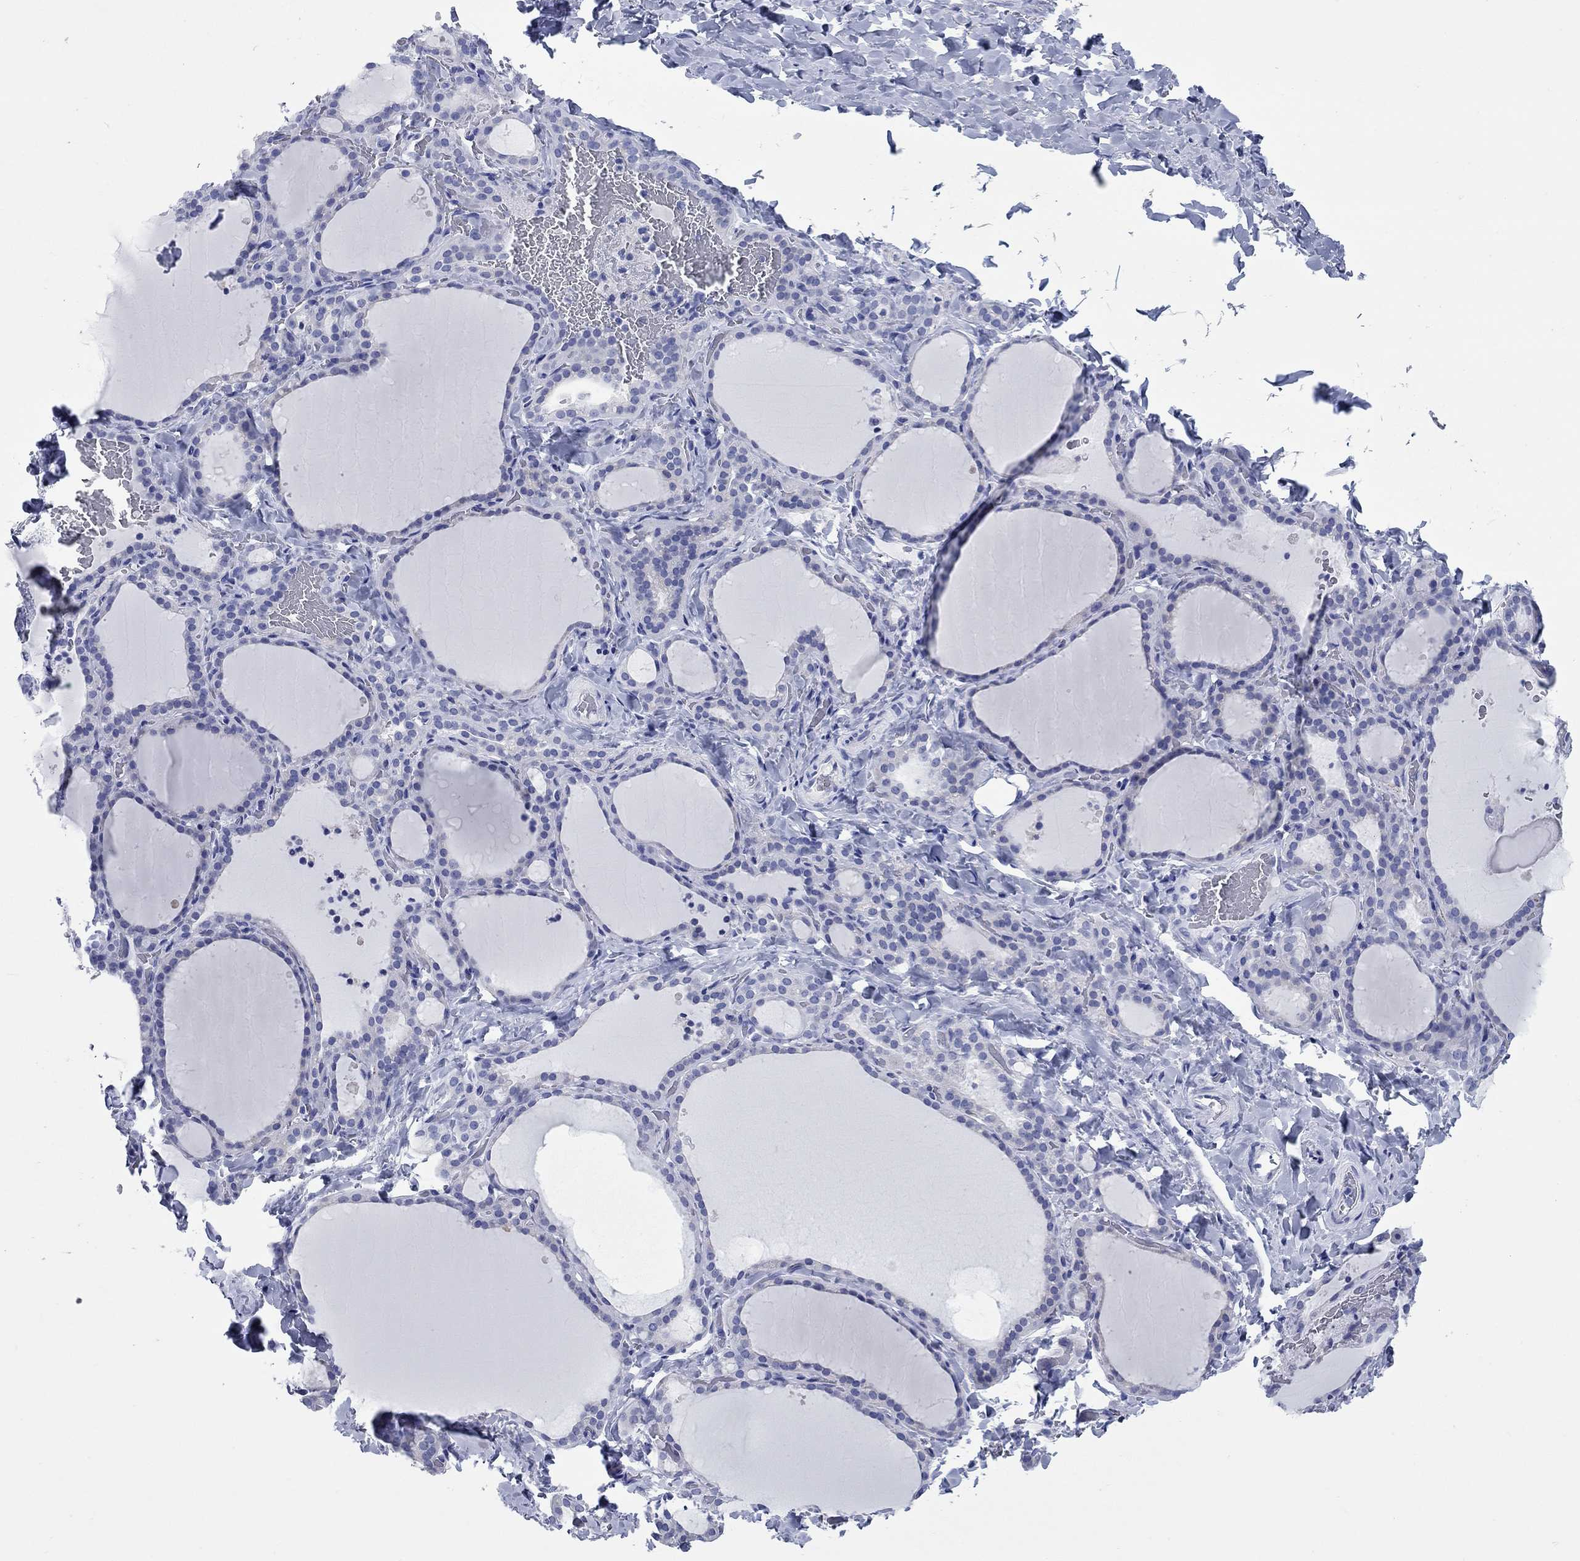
{"staining": {"intensity": "negative", "quantity": "none", "location": "none"}, "tissue": "thyroid gland", "cell_type": "Glandular cells", "image_type": "normal", "snomed": [{"axis": "morphology", "description": "Normal tissue, NOS"}, {"axis": "topography", "description": "Thyroid gland"}], "caption": "Immunohistochemistry (IHC) of unremarkable thyroid gland shows no positivity in glandular cells. (IHC, brightfield microscopy, high magnification).", "gene": "CCNA1", "patient": {"sex": "female", "age": 22}}